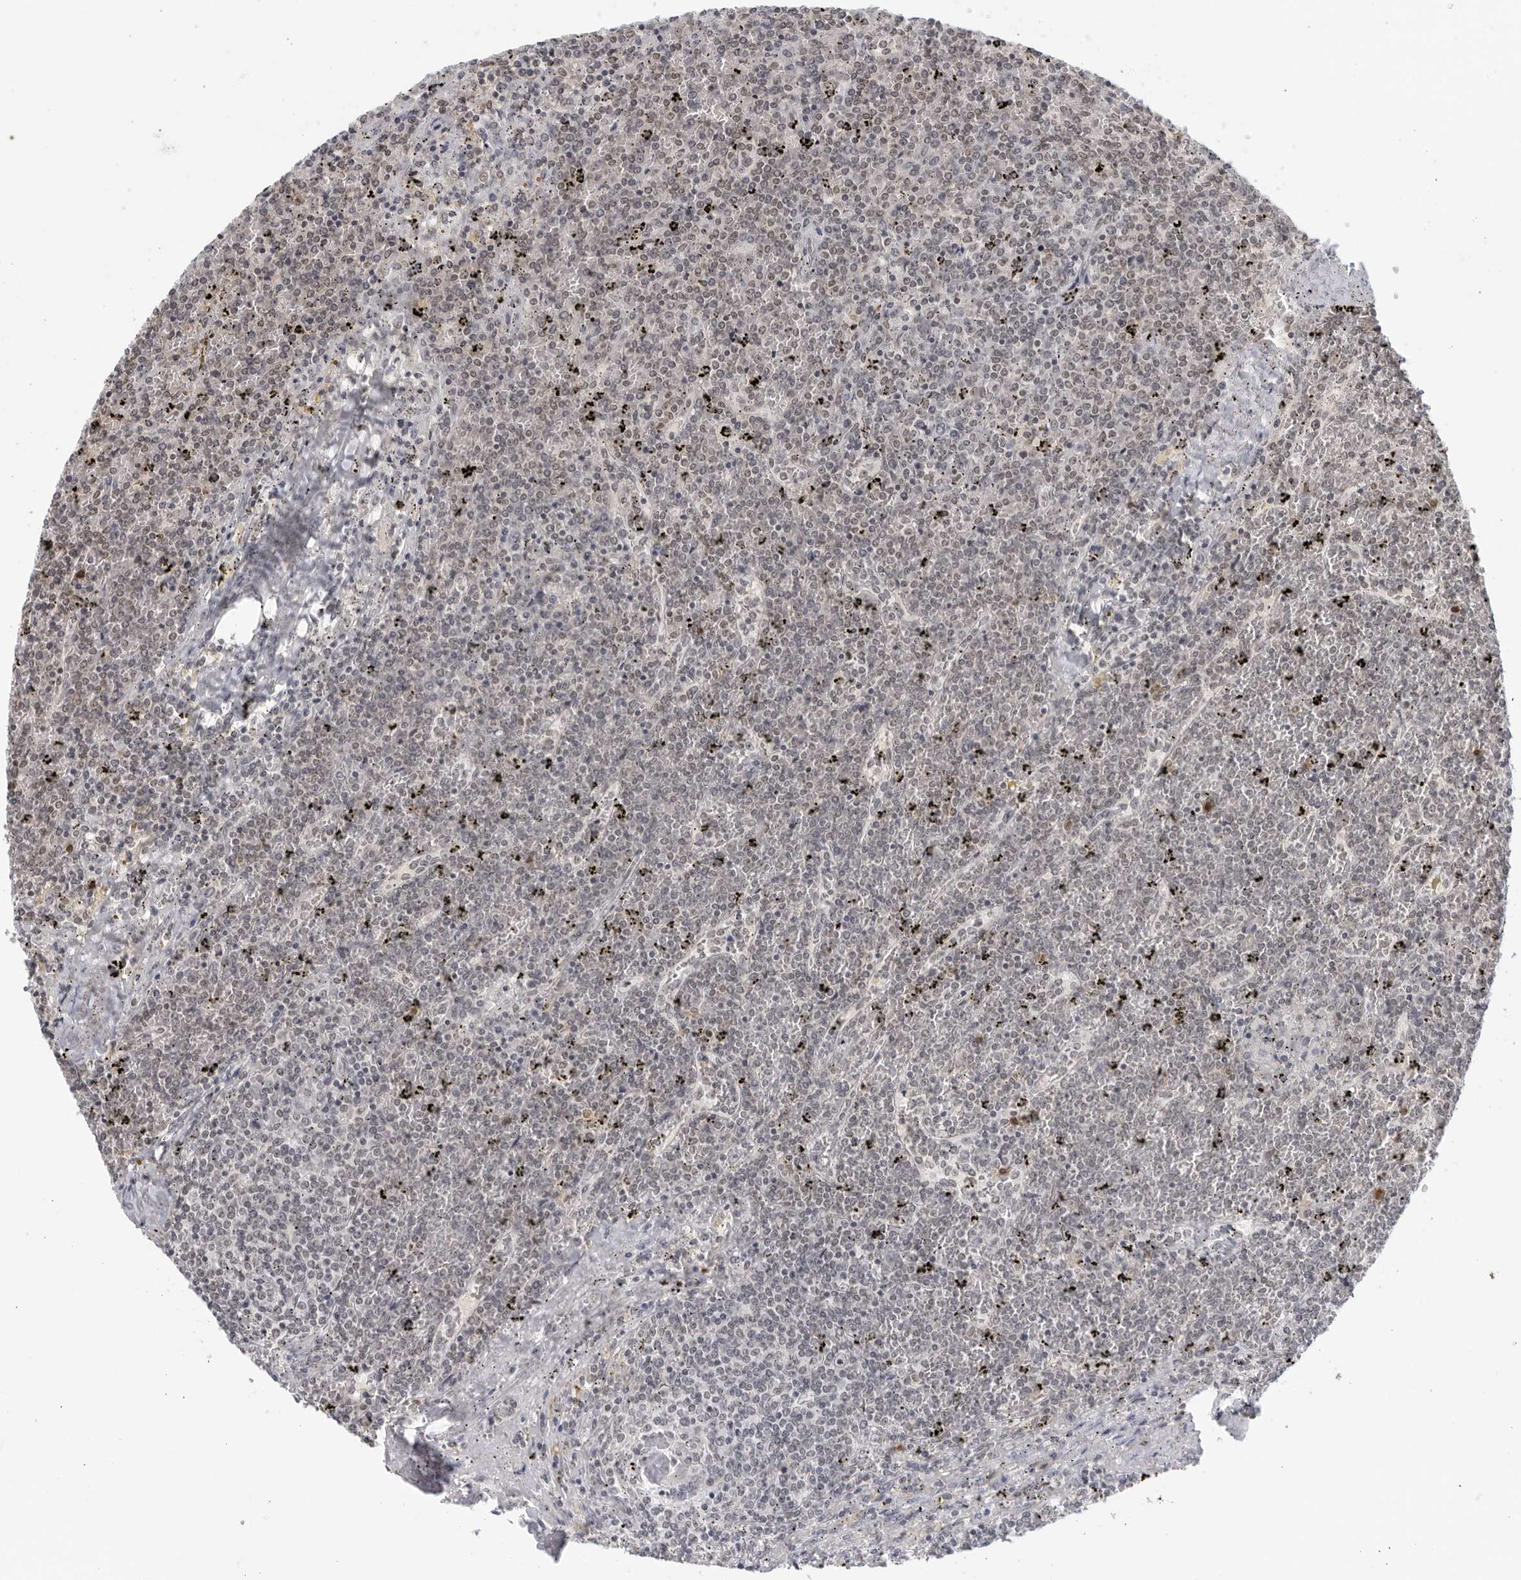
{"staining": {"intensity": "negative", "quantity": "none", "location": "none"}, "tissue": "lymphoma", "cell_type": "Tumor cells", "image_type": "cancer", "snomed": [{"axis": "morphology", "description": "Malignant lymphoma, non-Hodgkin's type, Low grade"}, {"axis": "topography", "description": "Spleen"}], "caption": "High power microscopy image of an immunohistochemistry image of low-grade malignant lymphoma, non-Hodgkin's type, revealing no significant positivity in tumor cells.", "gene": "RAB11FIP3", "patient": {"sex": "female", "age": 19}}